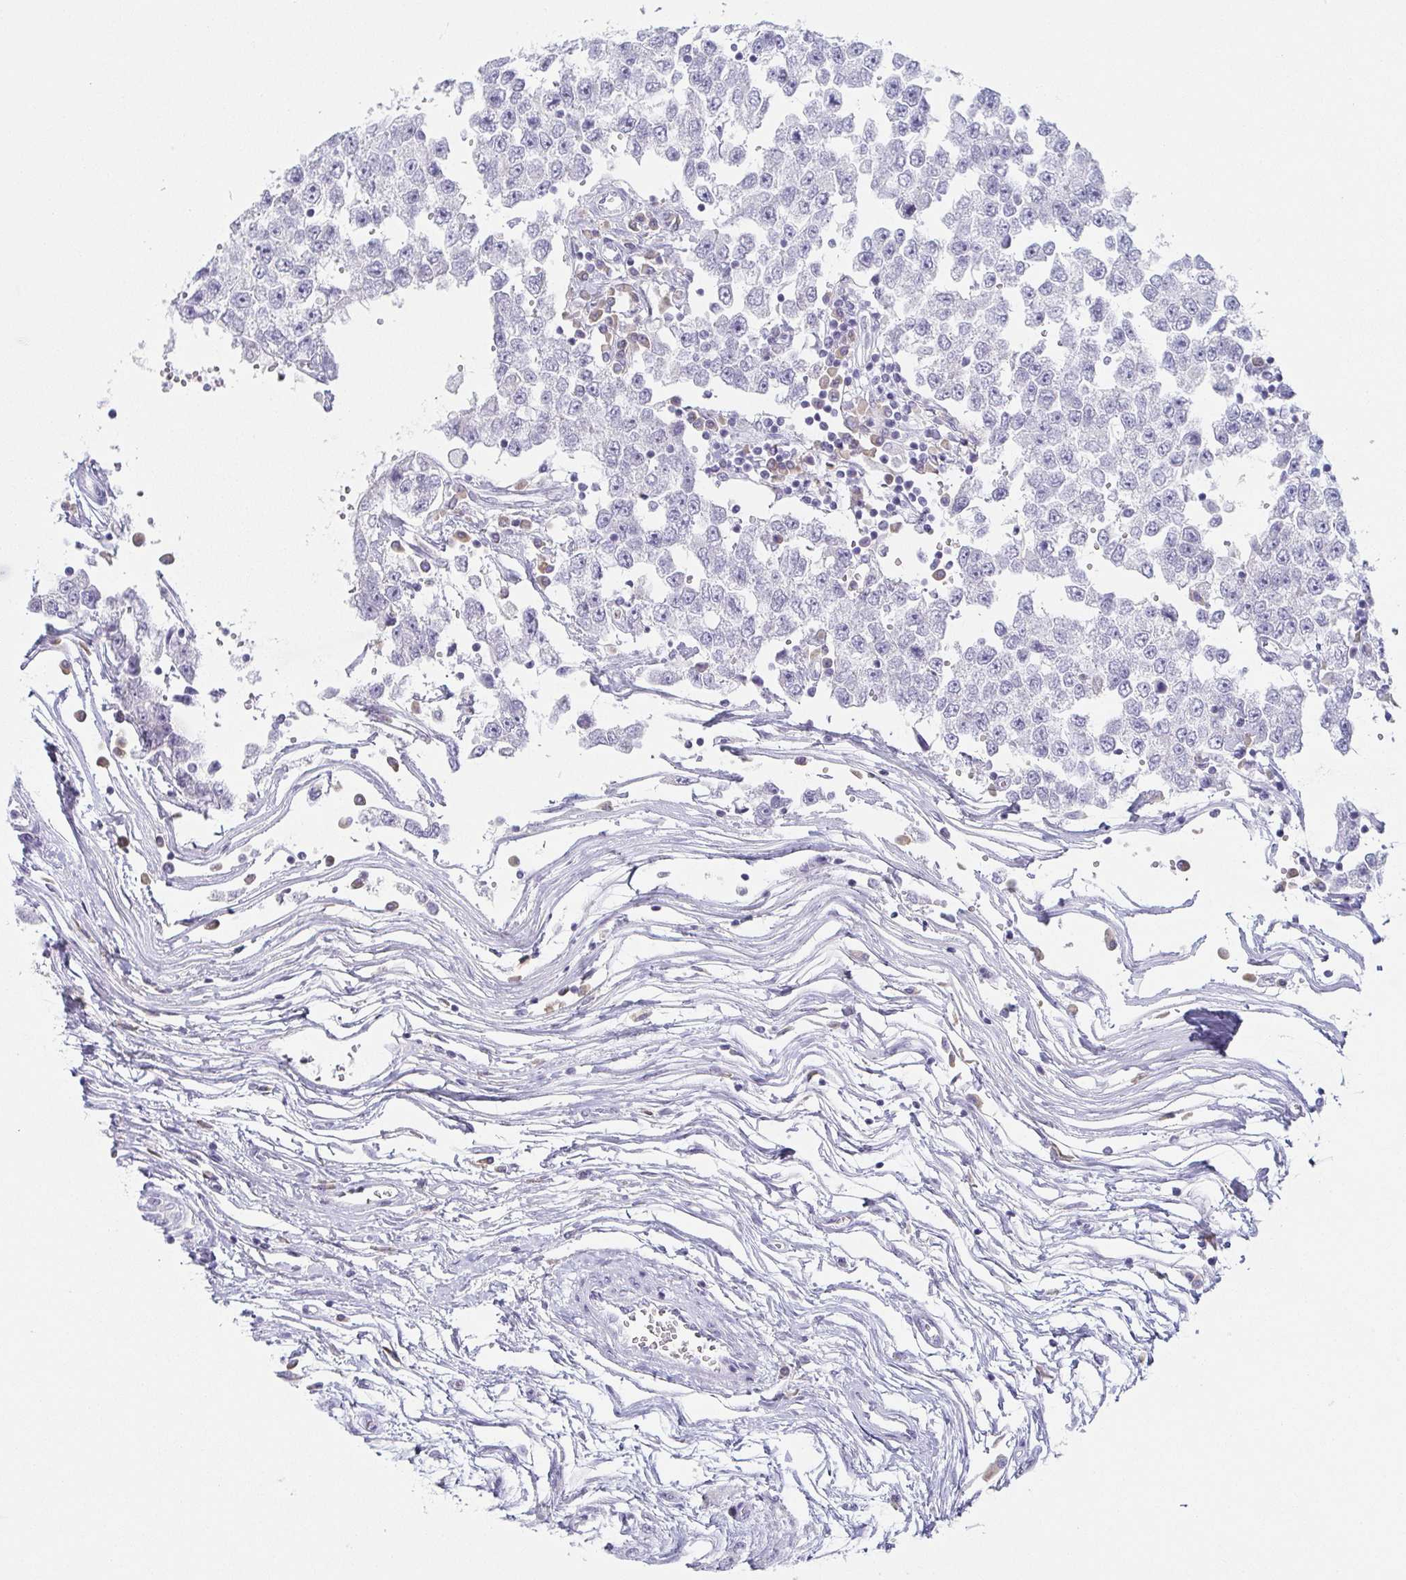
{"staining": {"intensity": "negative", "quantity": "none", "location": "none"}, "tissue": "testis cancer", "cell_type": "Tumor cells", "image_type": "cancer", "snomed": [{"axis": "morphology", "description": "Seminoma, NOS"}, {"axis": "topography", "description": "Testis"}], "caption": "Photomicrograph shows no significant protein staining in tumor cells of testis seminoma.", "gene": "PRR27", "patient": {"sex": "male", "age": 34}}